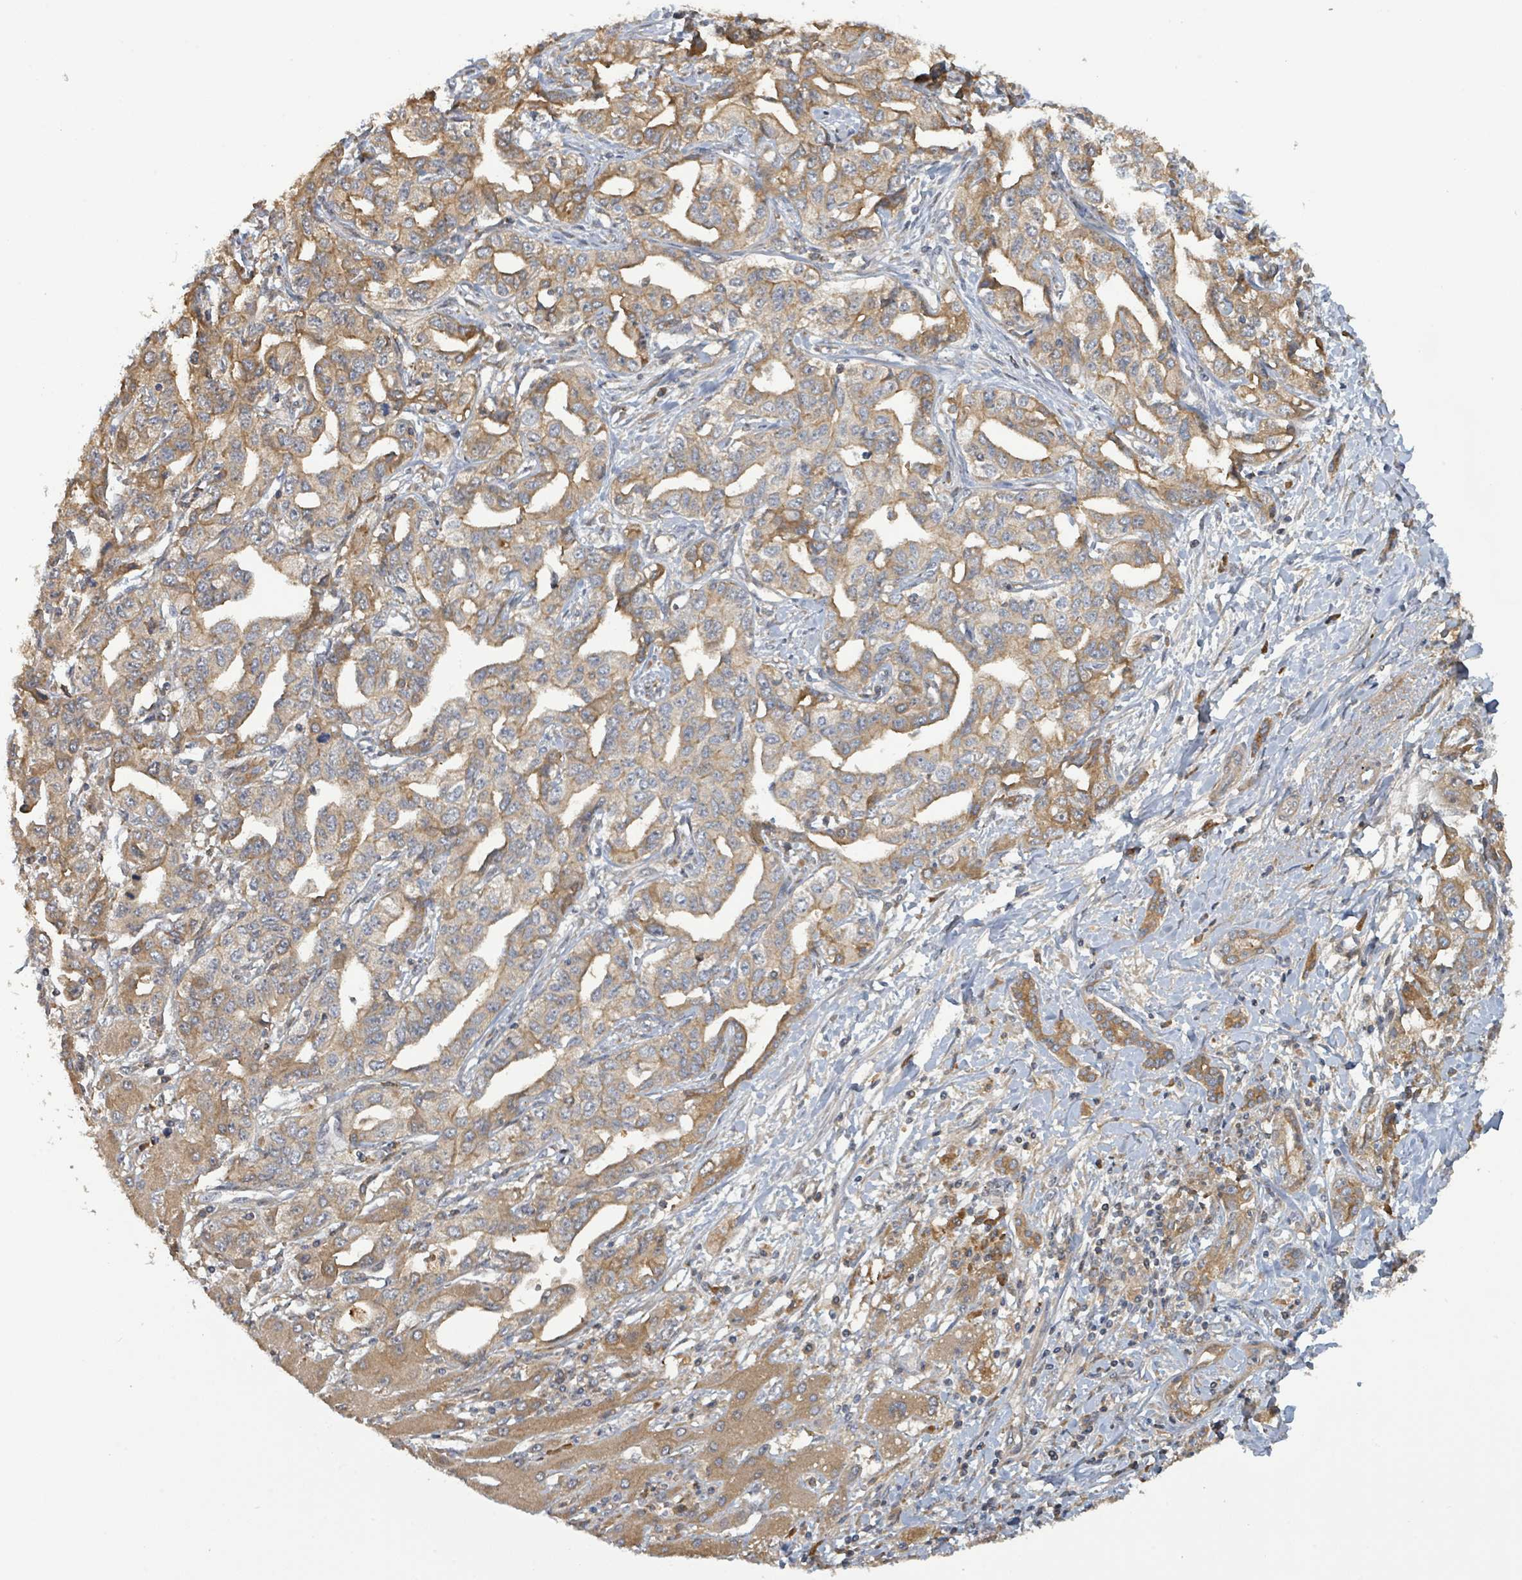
{"staining": {"intensity": "moderate", "quantity": ">75%", "location": "cytoplasmic/membranous"}, "tissue": "liver cancer", "cell_type": "Tumor cells", "image_type": "cancer", "snomed": [{"axis": "morphology", "description": "Cholangiocarcinoma"}, {"axis": "topography", "description": "Liver"}], "caption": "Tumor cells demonstrate moderate cytoplasmic/membranous staining in approximately >75% of cells in liver cancer. (IHC, brightfield microscopy, high magnification).", "gene": "STARD4", "patient": {"sex": "male", "age": 59}}